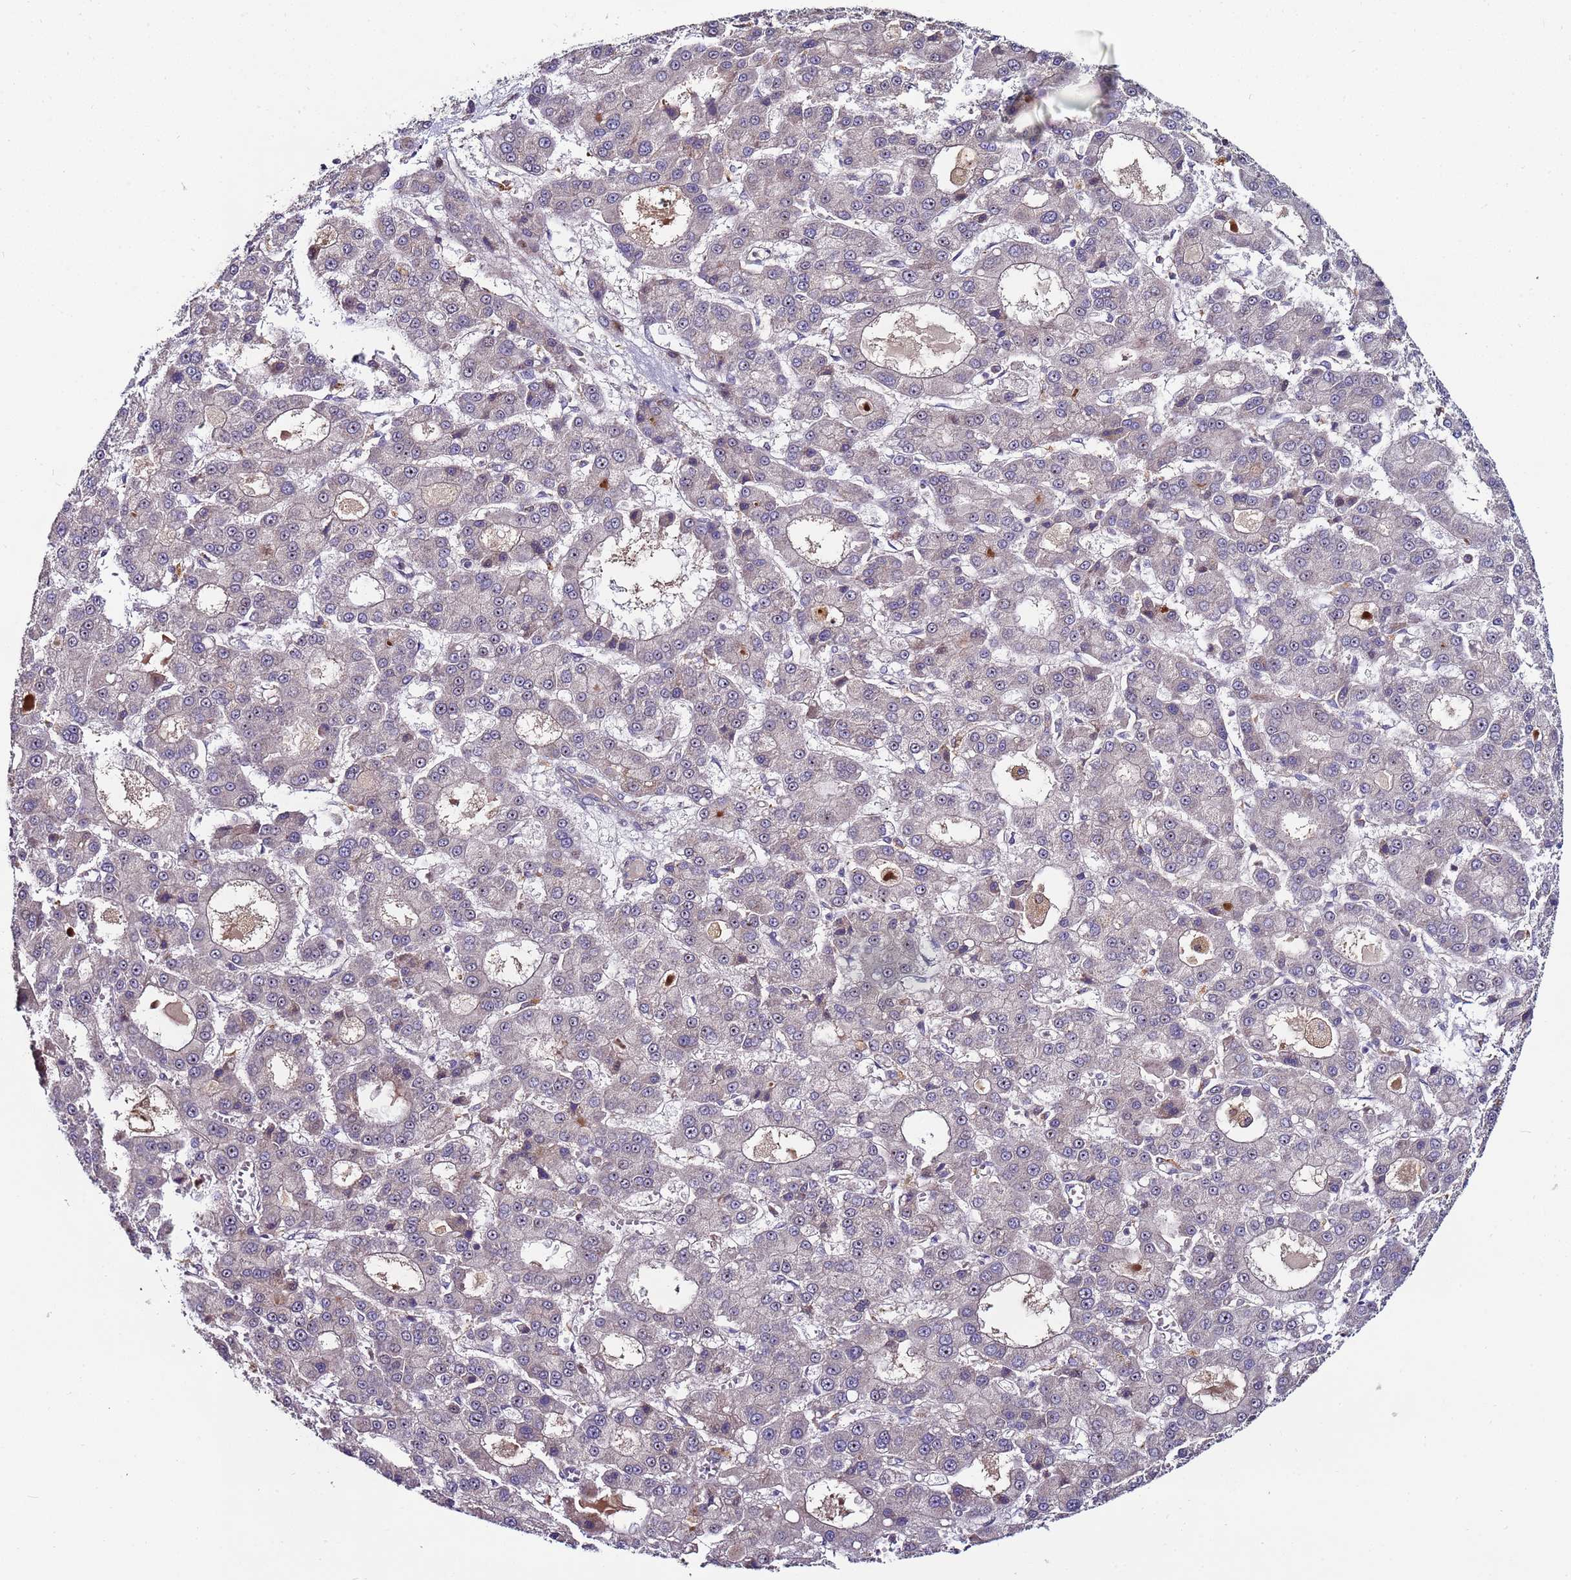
{"staining": {"intensity": "negative", "quantity": "none", "location": "none"}, "tissue": "liver cancer", "cell_type": "Tumor cells", "image_type": "cancer", "snomed": [{"axis": "morphology", "description": "Carcinoma, Hepatocellular, NOS"}, {"axis": "topography", "description": "Liver"}], "caption": "This micrograph is of hepatocellular carcinoma (liver) stained with immunohistochemistry (IHC) to label a protein in brown with the nuclei are counter-stained blue. There is no staining in tumor cells. The staining was performed using DAB (3,3'-diaminobenzidine) to visualize the protein expression in brown, while the nuclei were stained in blue with hematoxylin (Magnification: 20x).", "gene": "KRI1", "patient": {"sex": "male", "age": 70}}